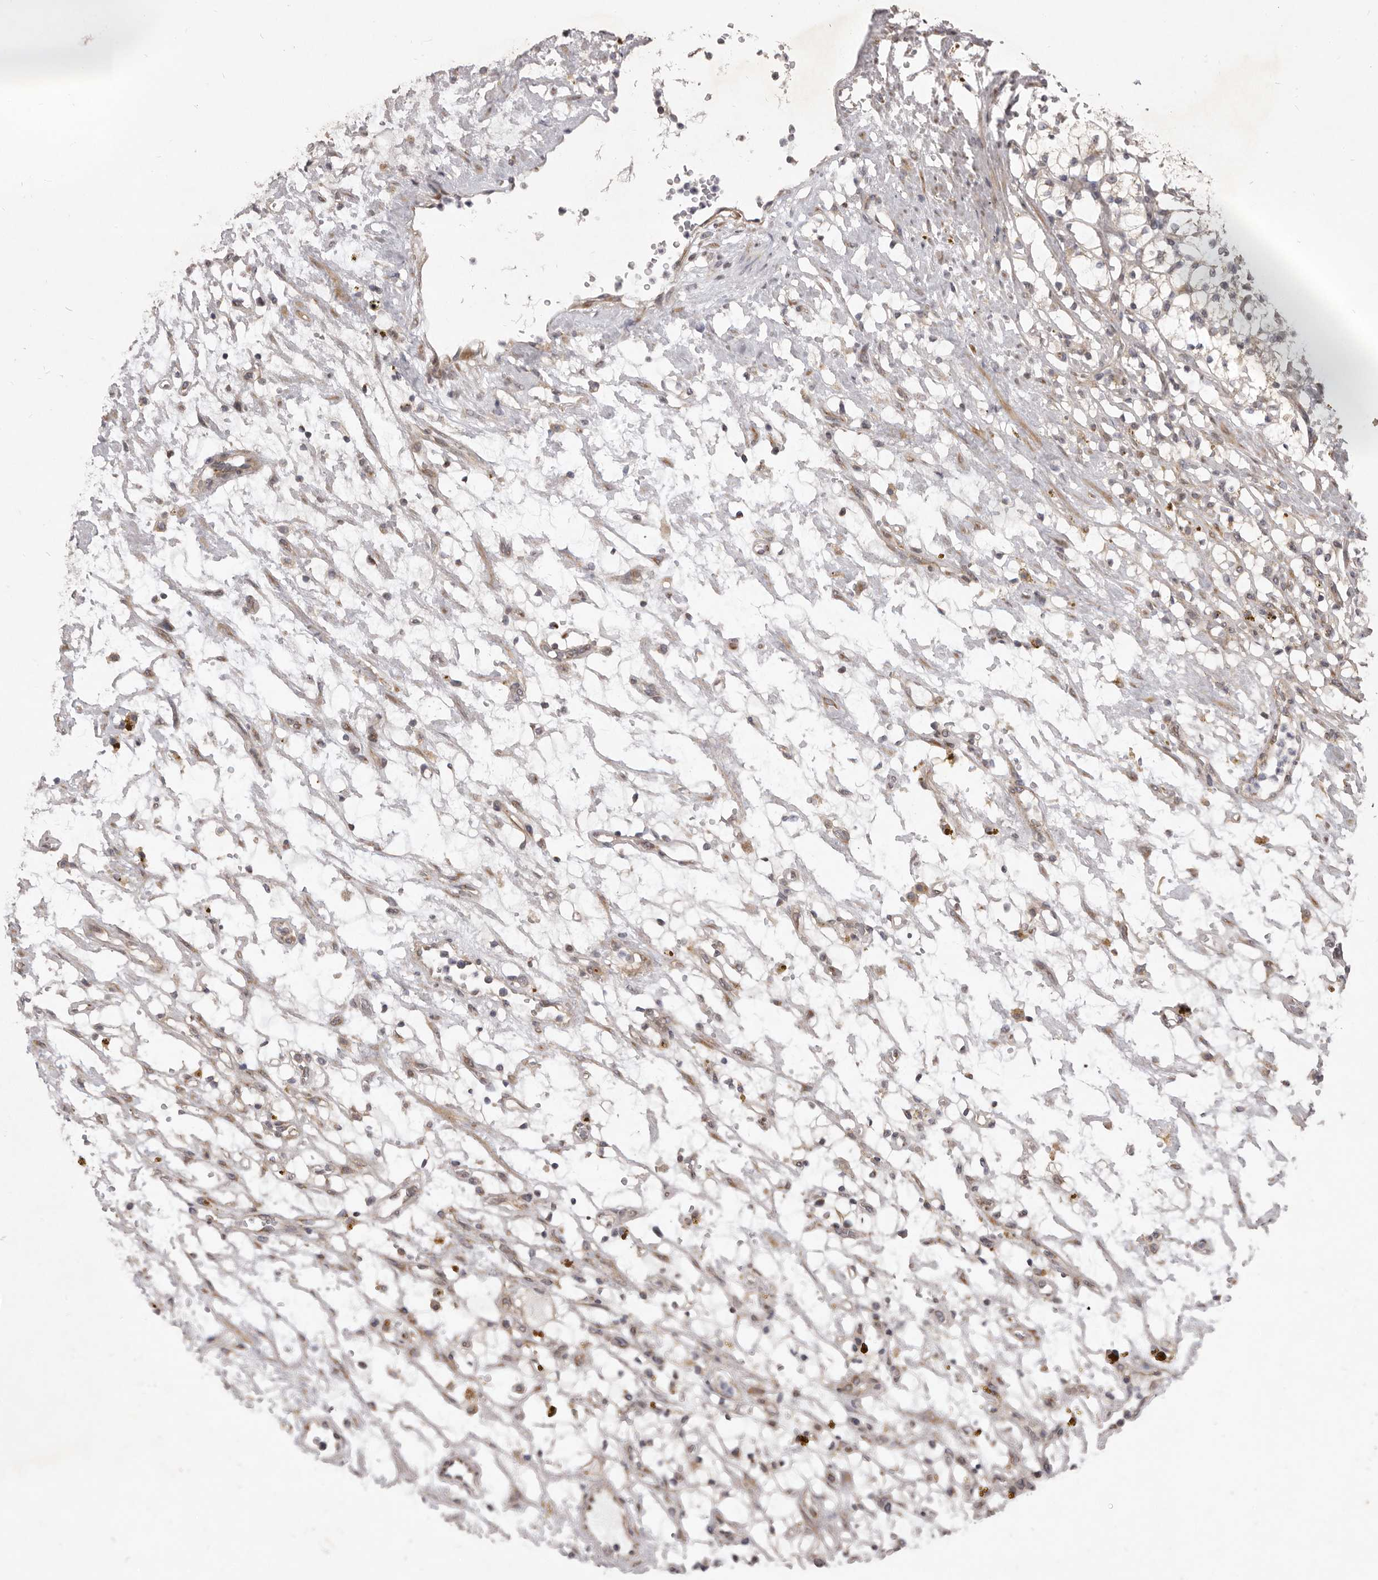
{"staining": {"intensity": "negative", "quantity": "none", "location": "none"}, "tissue": "renal cancer", "cell_type": "Tumor cells", "image_type": "cancer", "snomed": [{"axis": "morphology", "description": "Adenocarcinoma, NOS"}, {"axis": "topography", "description": "Kidney"}], "caption": "IHC of human renal adenocarcinoma demonstrates no staining in tumor cells.", "gene": "TBC1D8B", "patient": {"sex": "female", "age": 69}}